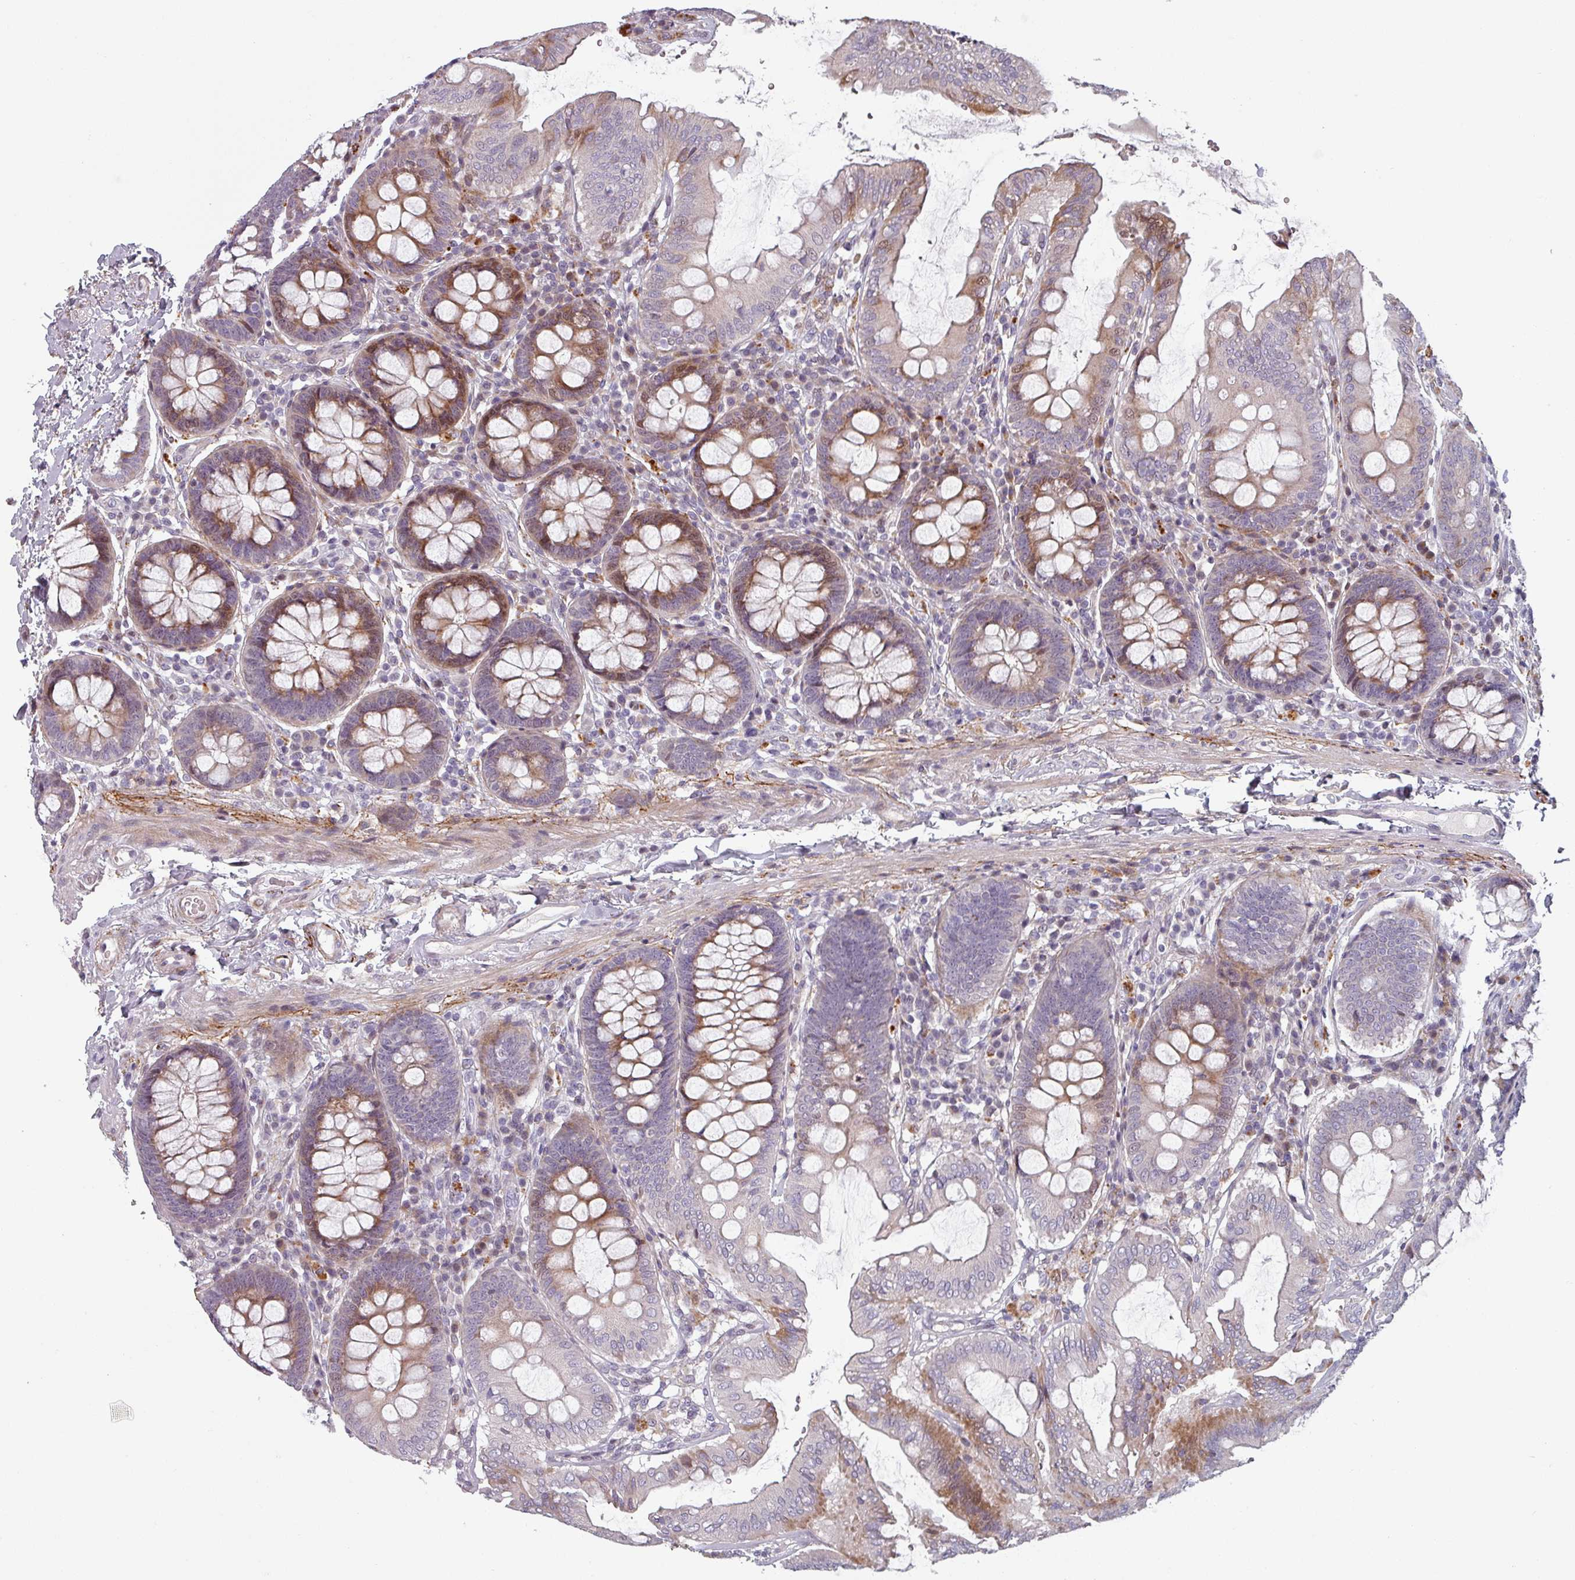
{"staining": {"intensity": "strong", "quantity": "<25%", "location": "cytoplasmic/membranous"}, "tissue": "colon", "cell_type": "Endothelial cells", "image_type": "normal", "snomed": [{"axis": "morphology", "description": "Normal tissue, NOS"}, {"axis": "topography", "description": "Colon"}], "caption": "IHC staining of unremarkable colon, which exhibits medium levels of strong cytoplasmic/membranous staining in about <25% of endothelial cells indicating strong cytoplasmic/membranous protein expression. The staining was performed using DAB (3,3'-diaminobenzidine) (brown) for protein detection and nuclei were counterstained in hematoxylin (blue).", "gene": "CYB5RL", "patient": {"sex": "male", "age": 84}}